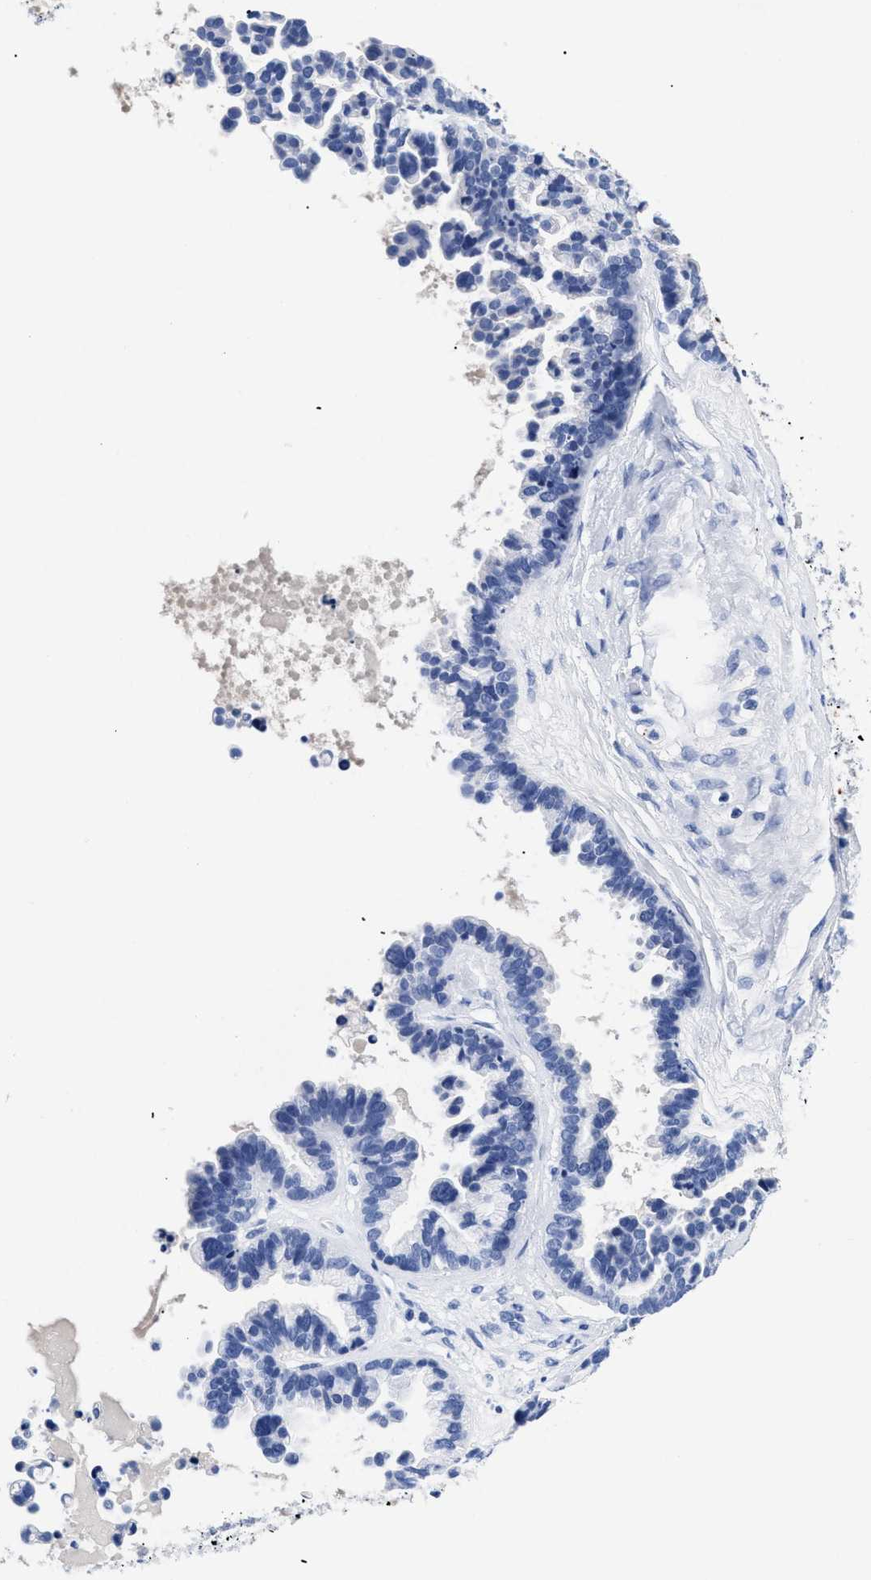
{"staining": {"intensity": "negative", "quantity": "none", "location": "none"}, "tissue": "ovarian cancer", "cell_type": "Tumor cells", "image_type": "cancer", "snomed": [{"axis": "morphology", "description": "Cystadenocarcinoma, serous, NOS"}, {"axis": "topography", "description": "Ovary"}], "caption": "DAB (3,3'-diaminobenzidine) immunohistochemical staining of serous cystadenocarcinoma (ovarian) displays no significant staining in tumor cells.", "gene": "TREML1", "patient": {"sex": "female", "age": 56}}